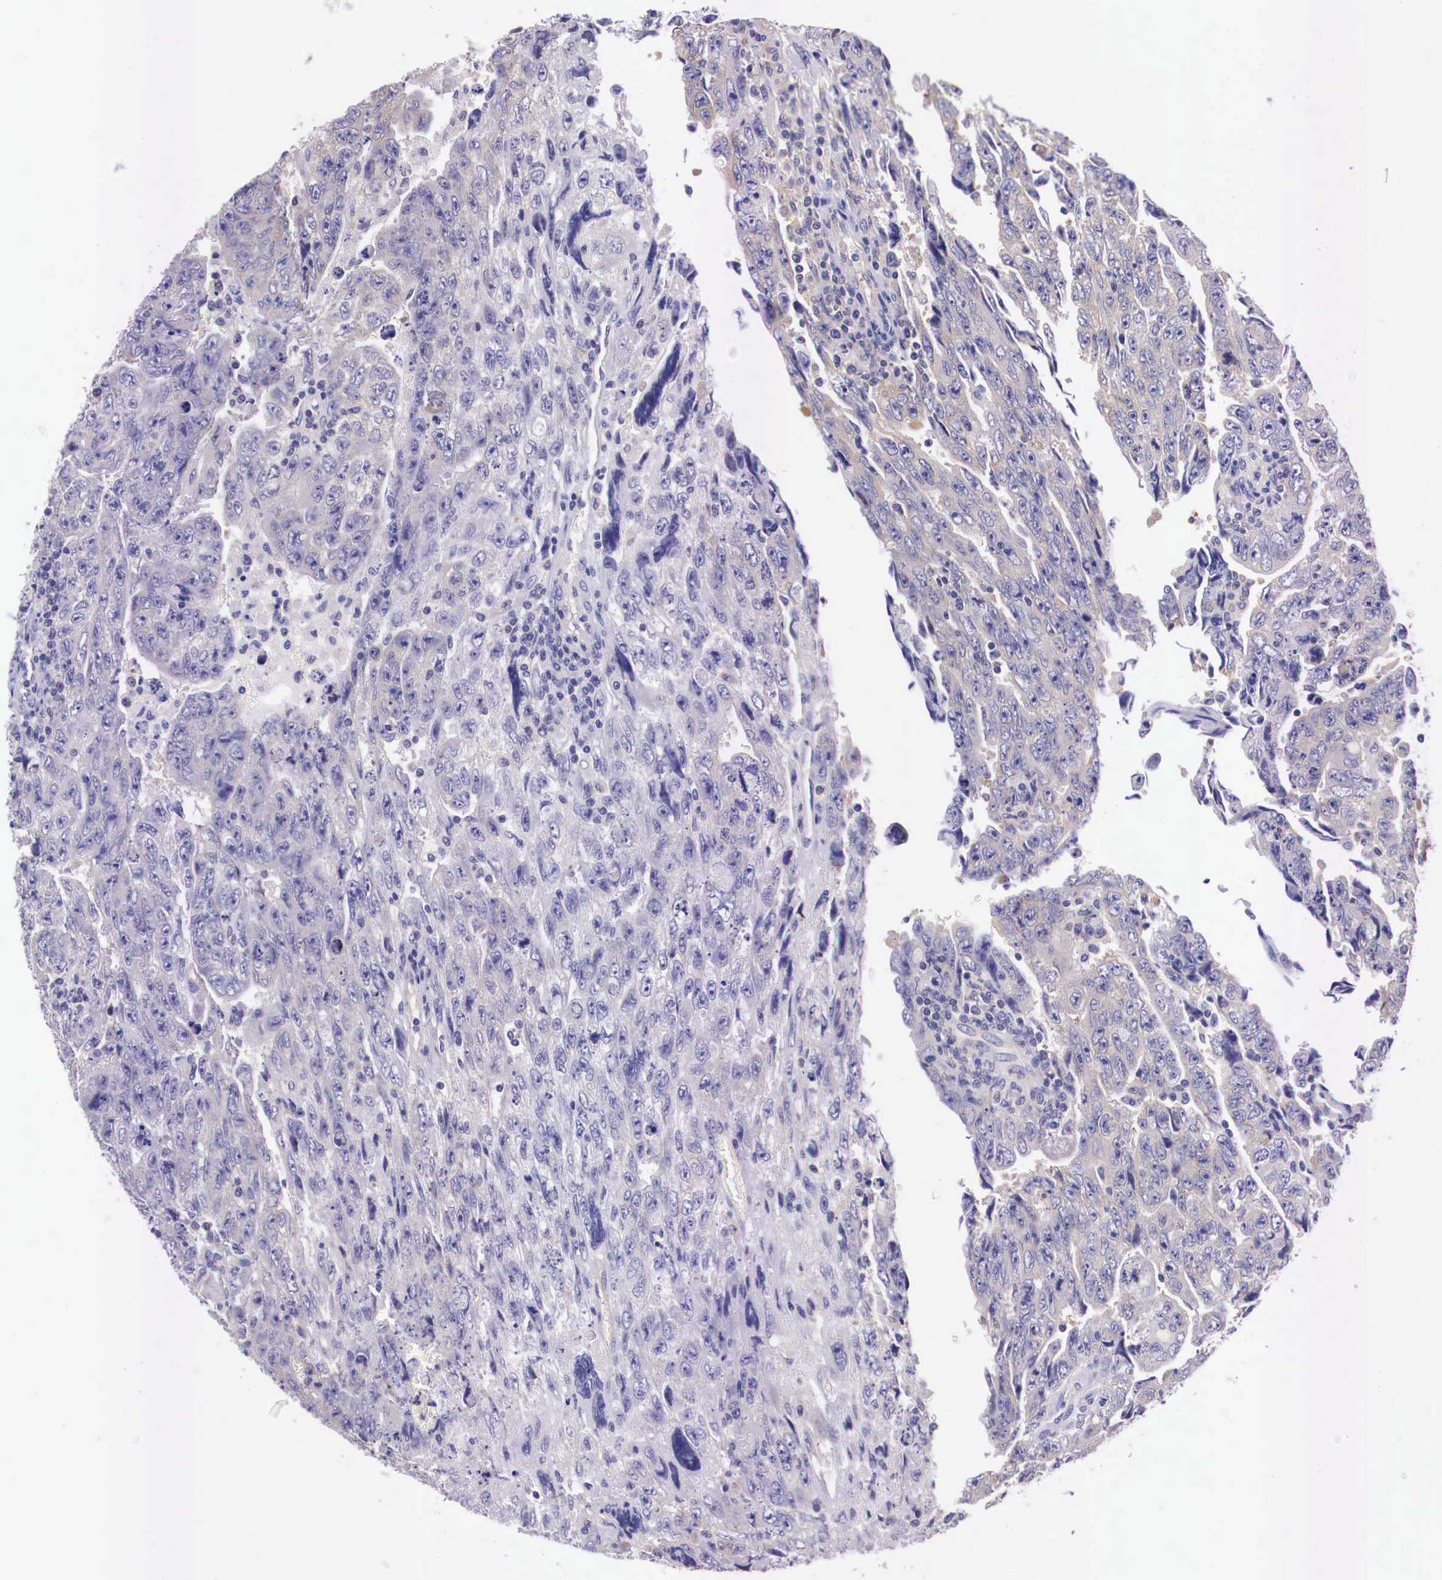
{"staining": {"intensity": "weak", "quantity": "25%-75%", "location": "cytoplasmic/membranous"}, "tissue": "testis cancer", "cell_type": "Tumor cells", "image_type": "cancer", "snomed": [{"axis": "morphology", "description": "Carcinoma, Embryonal, NOS"}, {"axis": "topography", "description": "Testis"}], "caption": "This micrograph reveals immunohistochemistry staining of human embryonal carcinoma (testis), with low weak cytoplasmic/membranous staining in about 25%-75% of tumor cells.", "gene": "GRIPAP1", "patient": {"sex": "male", "age": 28}}